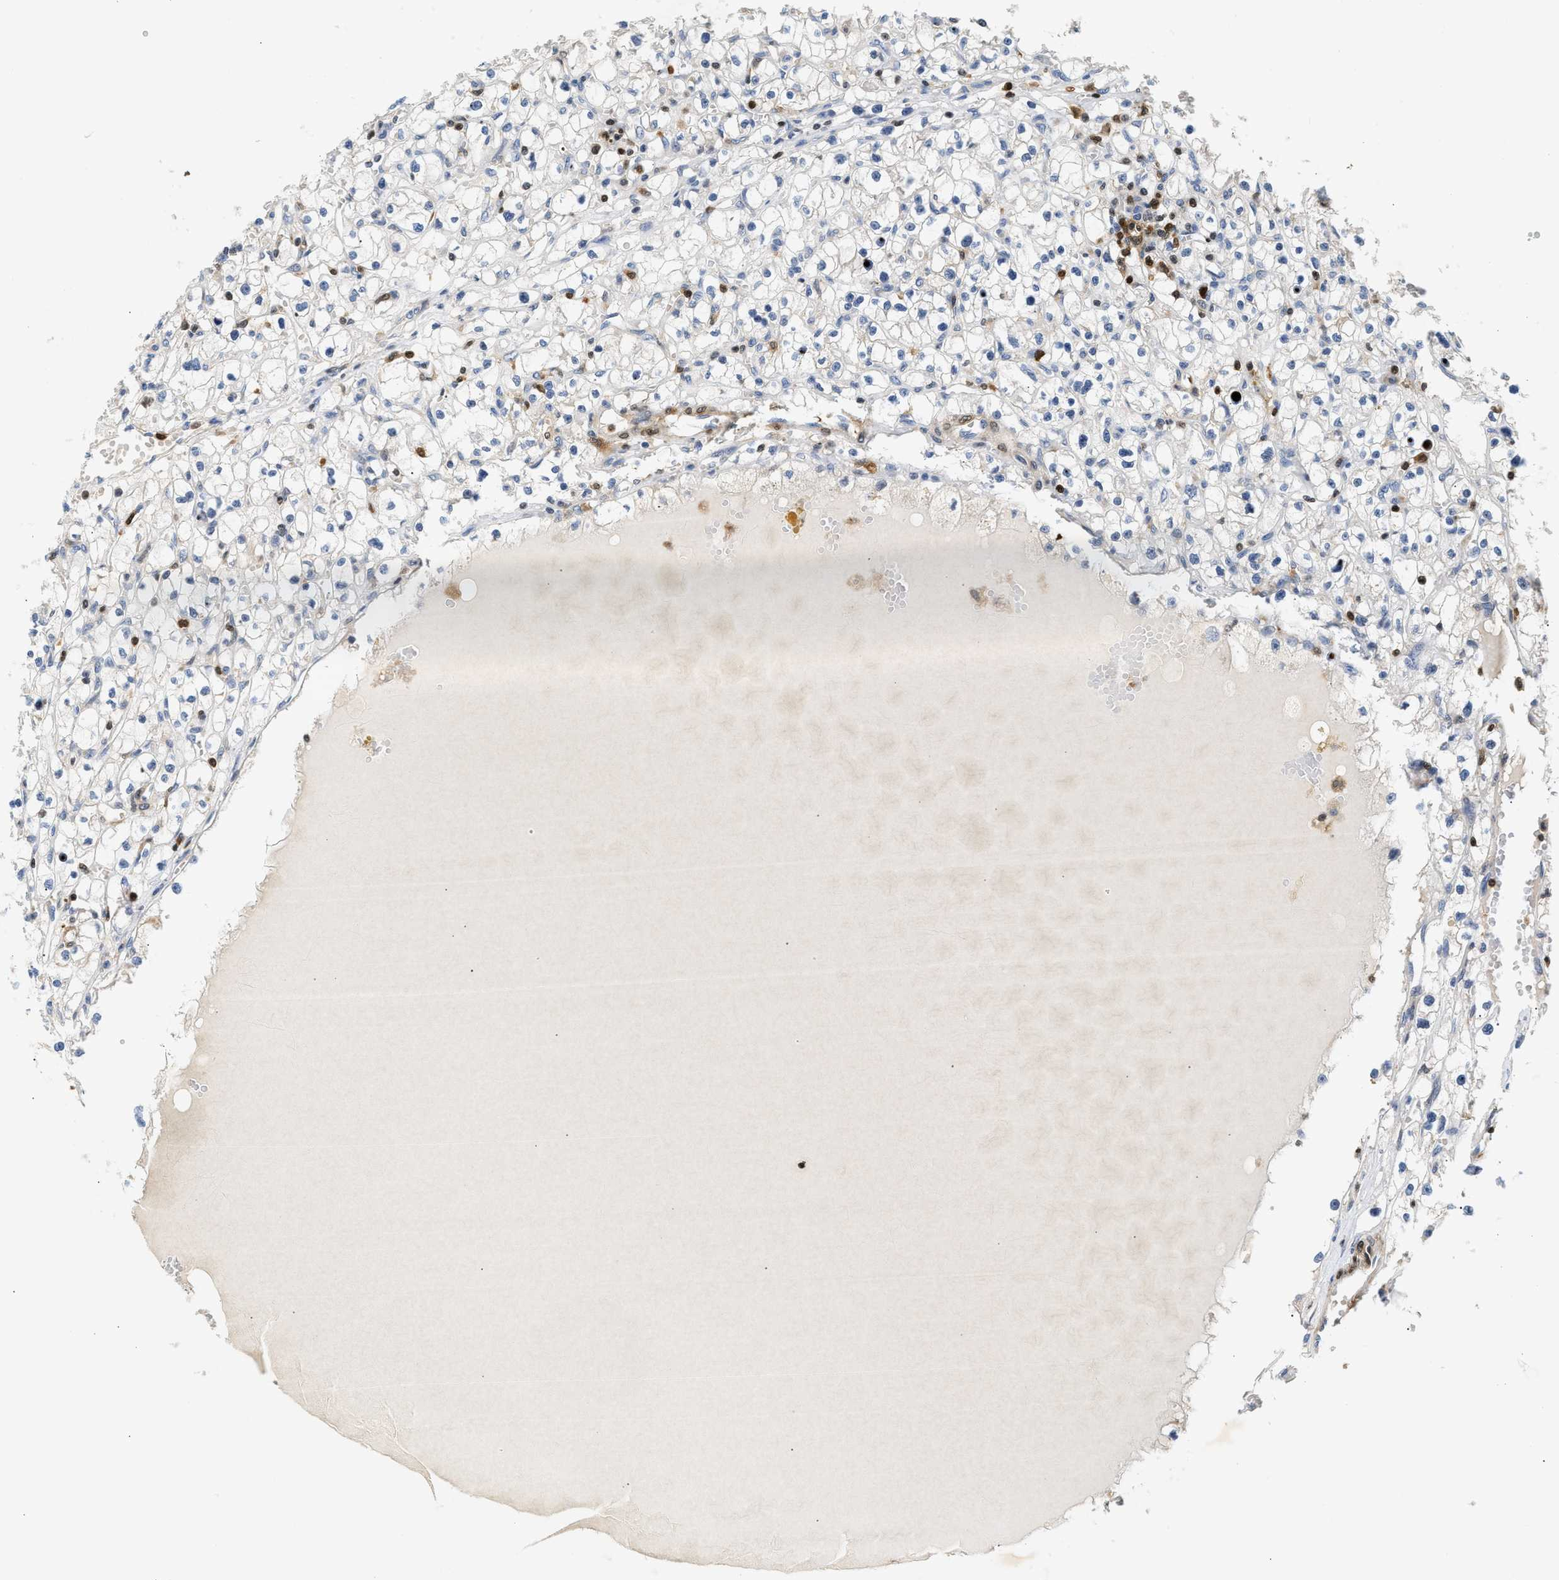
{"staining": {"intensity": "negative", "quantity": "none", "location": "none"}, "tissue": "renal cancer", "cell_type": "Tumor cells", "image_type": "cancer", "snomed": [{"axis": "morphology", "description": "Adenocarcinoma, NOS"}, {"axis": "topography", "description": "Kidney"}], "caption": "Immunohistochemistry micrograph of renal cancer stained for a protein (brown), which demonstrates no positivity in tumor cells.", "gene": "SLIT2", "patient": {"sex": "male", "age": 56}}